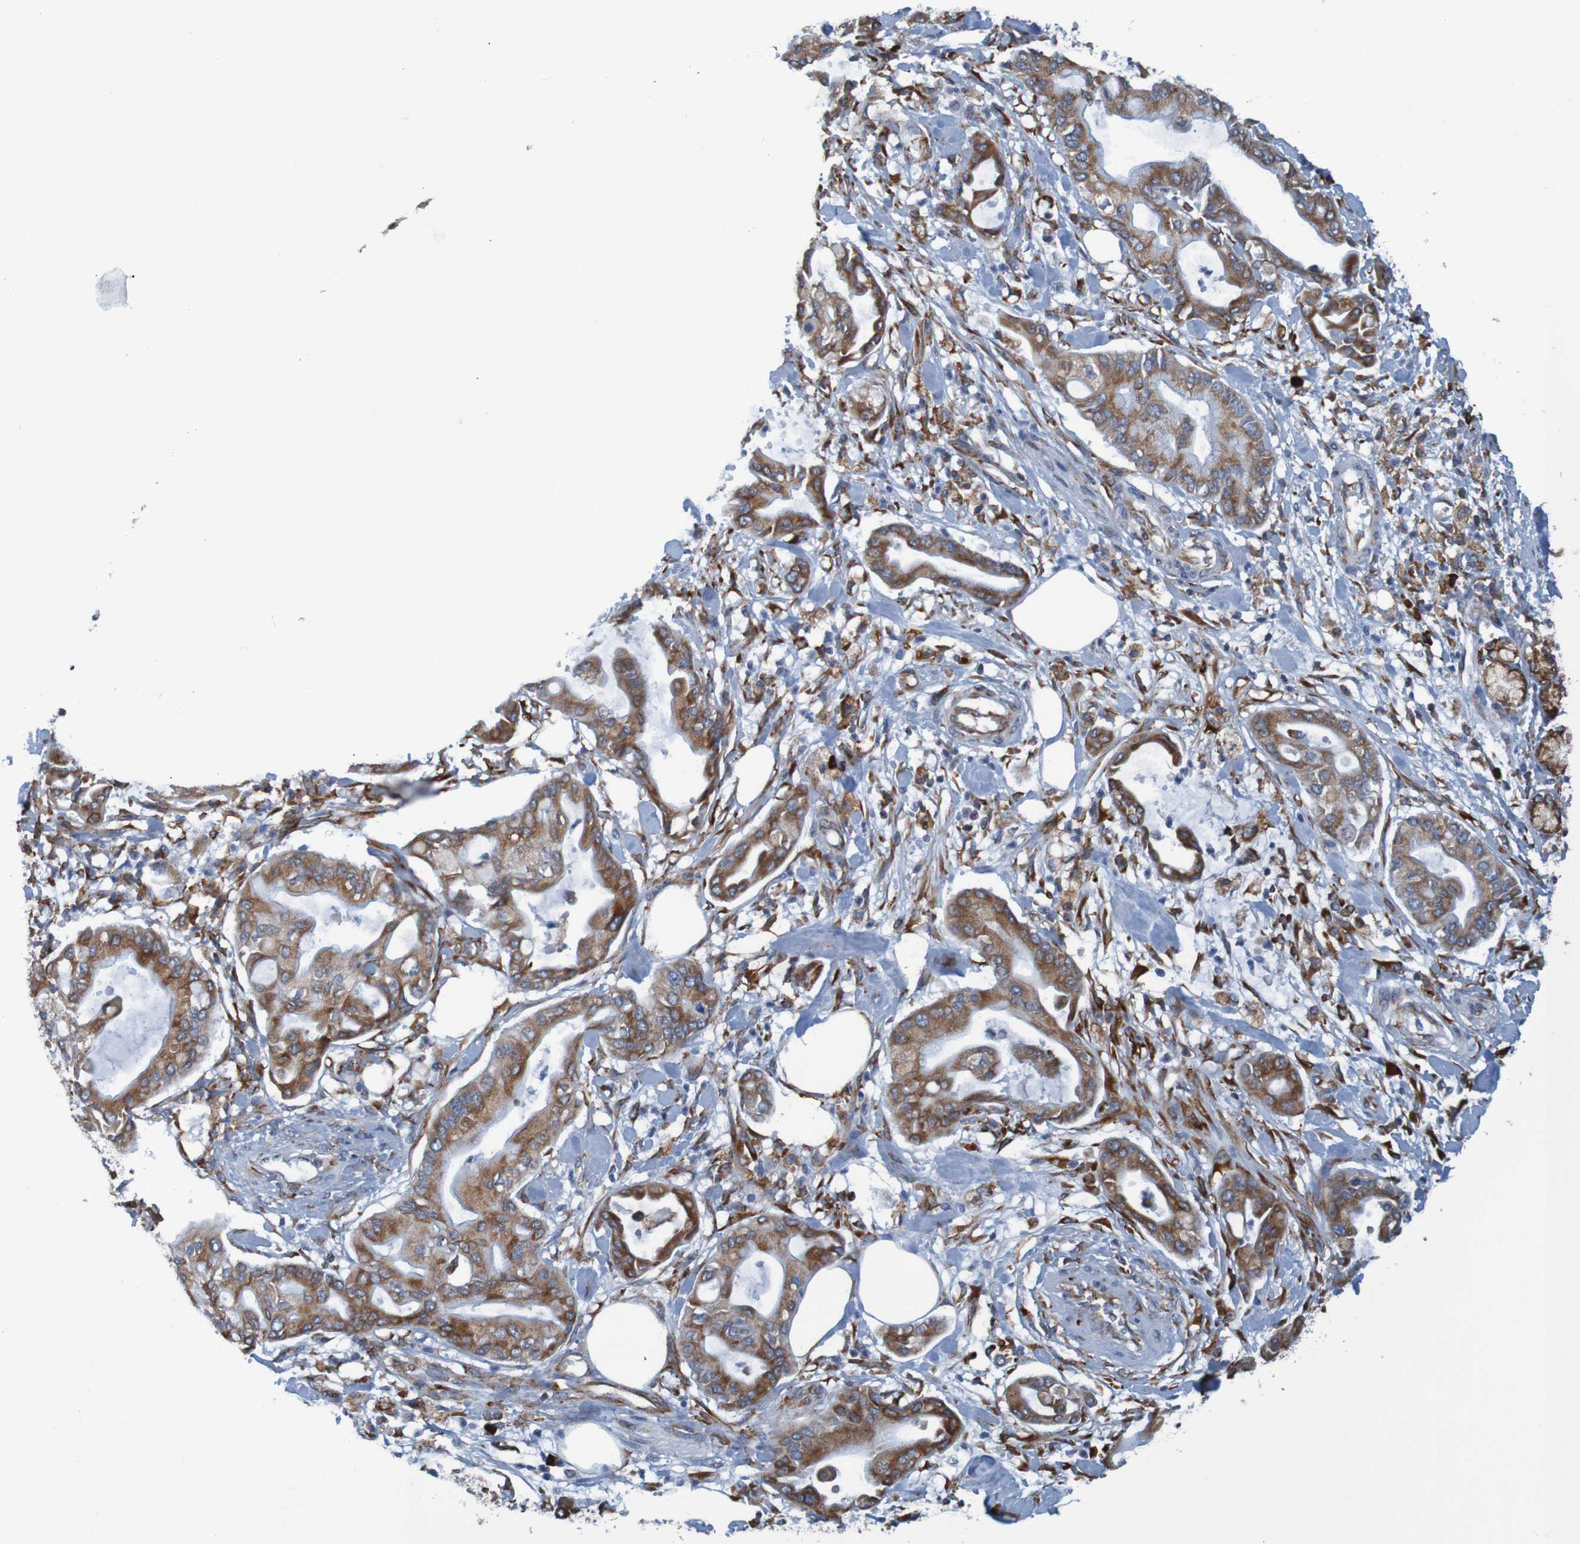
{"staining": {"intensity": "weak", "quantity": ">75%", "location": "cytoplasmic/membranous"}, "tissue": "pancreatic cancer", "cell_type": "Tumor cells", "image_type": "cancer", "snomed": [{"axis": "morphology", "description": "Adenocarcinoma, NOS"}, {"axis": "morphology", "description": "Adenocarcinoma, metastatic, NOS"}, {"axis": "topography", "description": "Lymph node"}, {"axis": "topography", "description": "Pancreas"}, {"axis": "topography", "description": "Duodenum"}], "caption": "Immunohistochemistry micrograph of human adenocarcinoma (pancreatic) stained for a protein (brown), which exhibits low levels of weak cytoplasmic/membranous expression in approximately >75% of tumor cells.", "gene": "SSR1", "patient": {"sex": "female", "age": 64}}